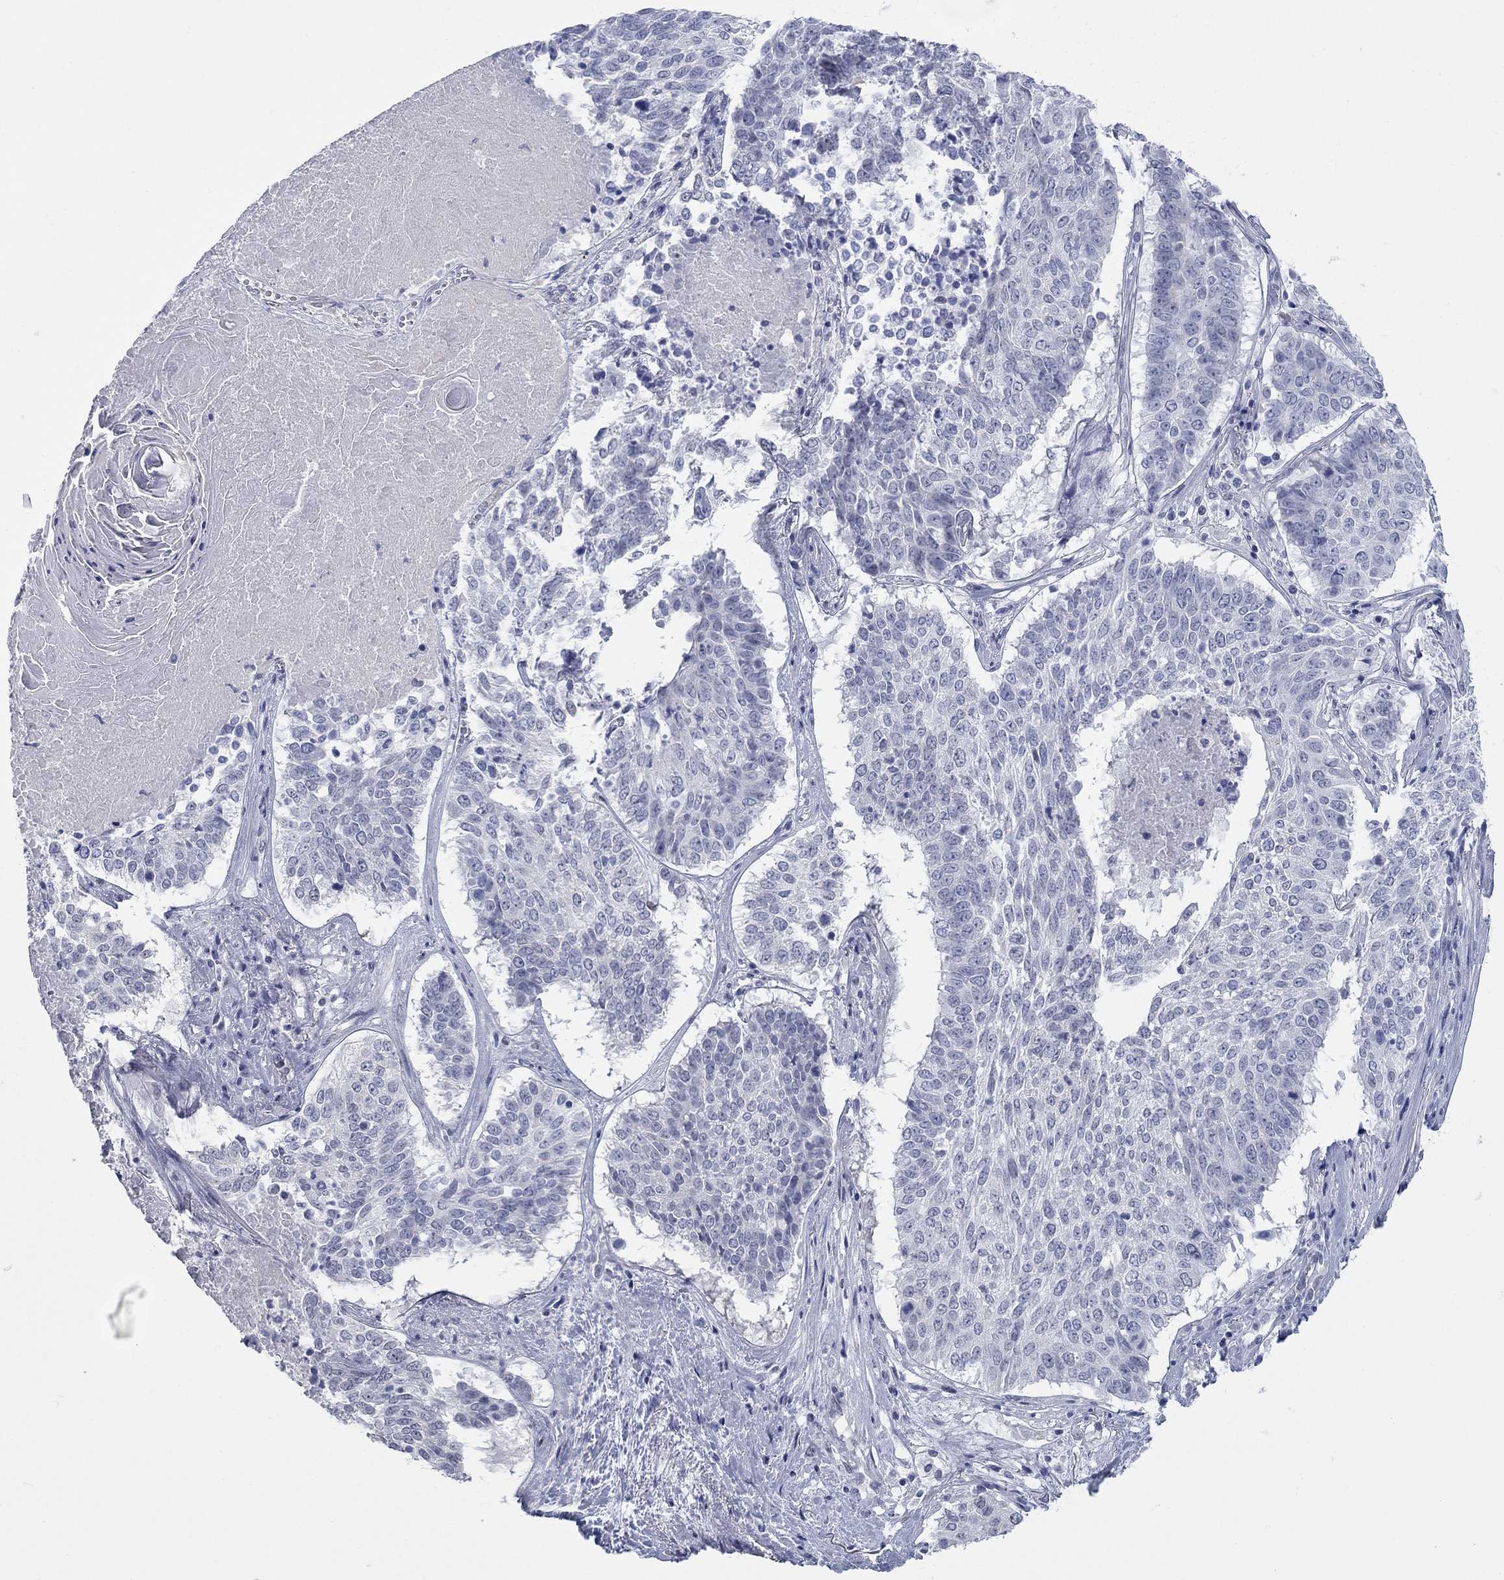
{"staining": {"intensity": "negative", "quantity": "none", "location": "none"}, "tissue": "lung cancer", "cell_type": "Tumor cells", "image_type": "cancer", "snomed": [{"axis": "morphology", "description": "Squamous cell carcinoma, NOS"}, {"axis": "topography", "description": "Lung"}], "caption": "Immunohistochemical staining of lung cancer (squamous cell carcinoma) reveals no significant positivity in tumor cells.", "gene": "WASF3", "patient": {"sex": "male", "age": 64}}